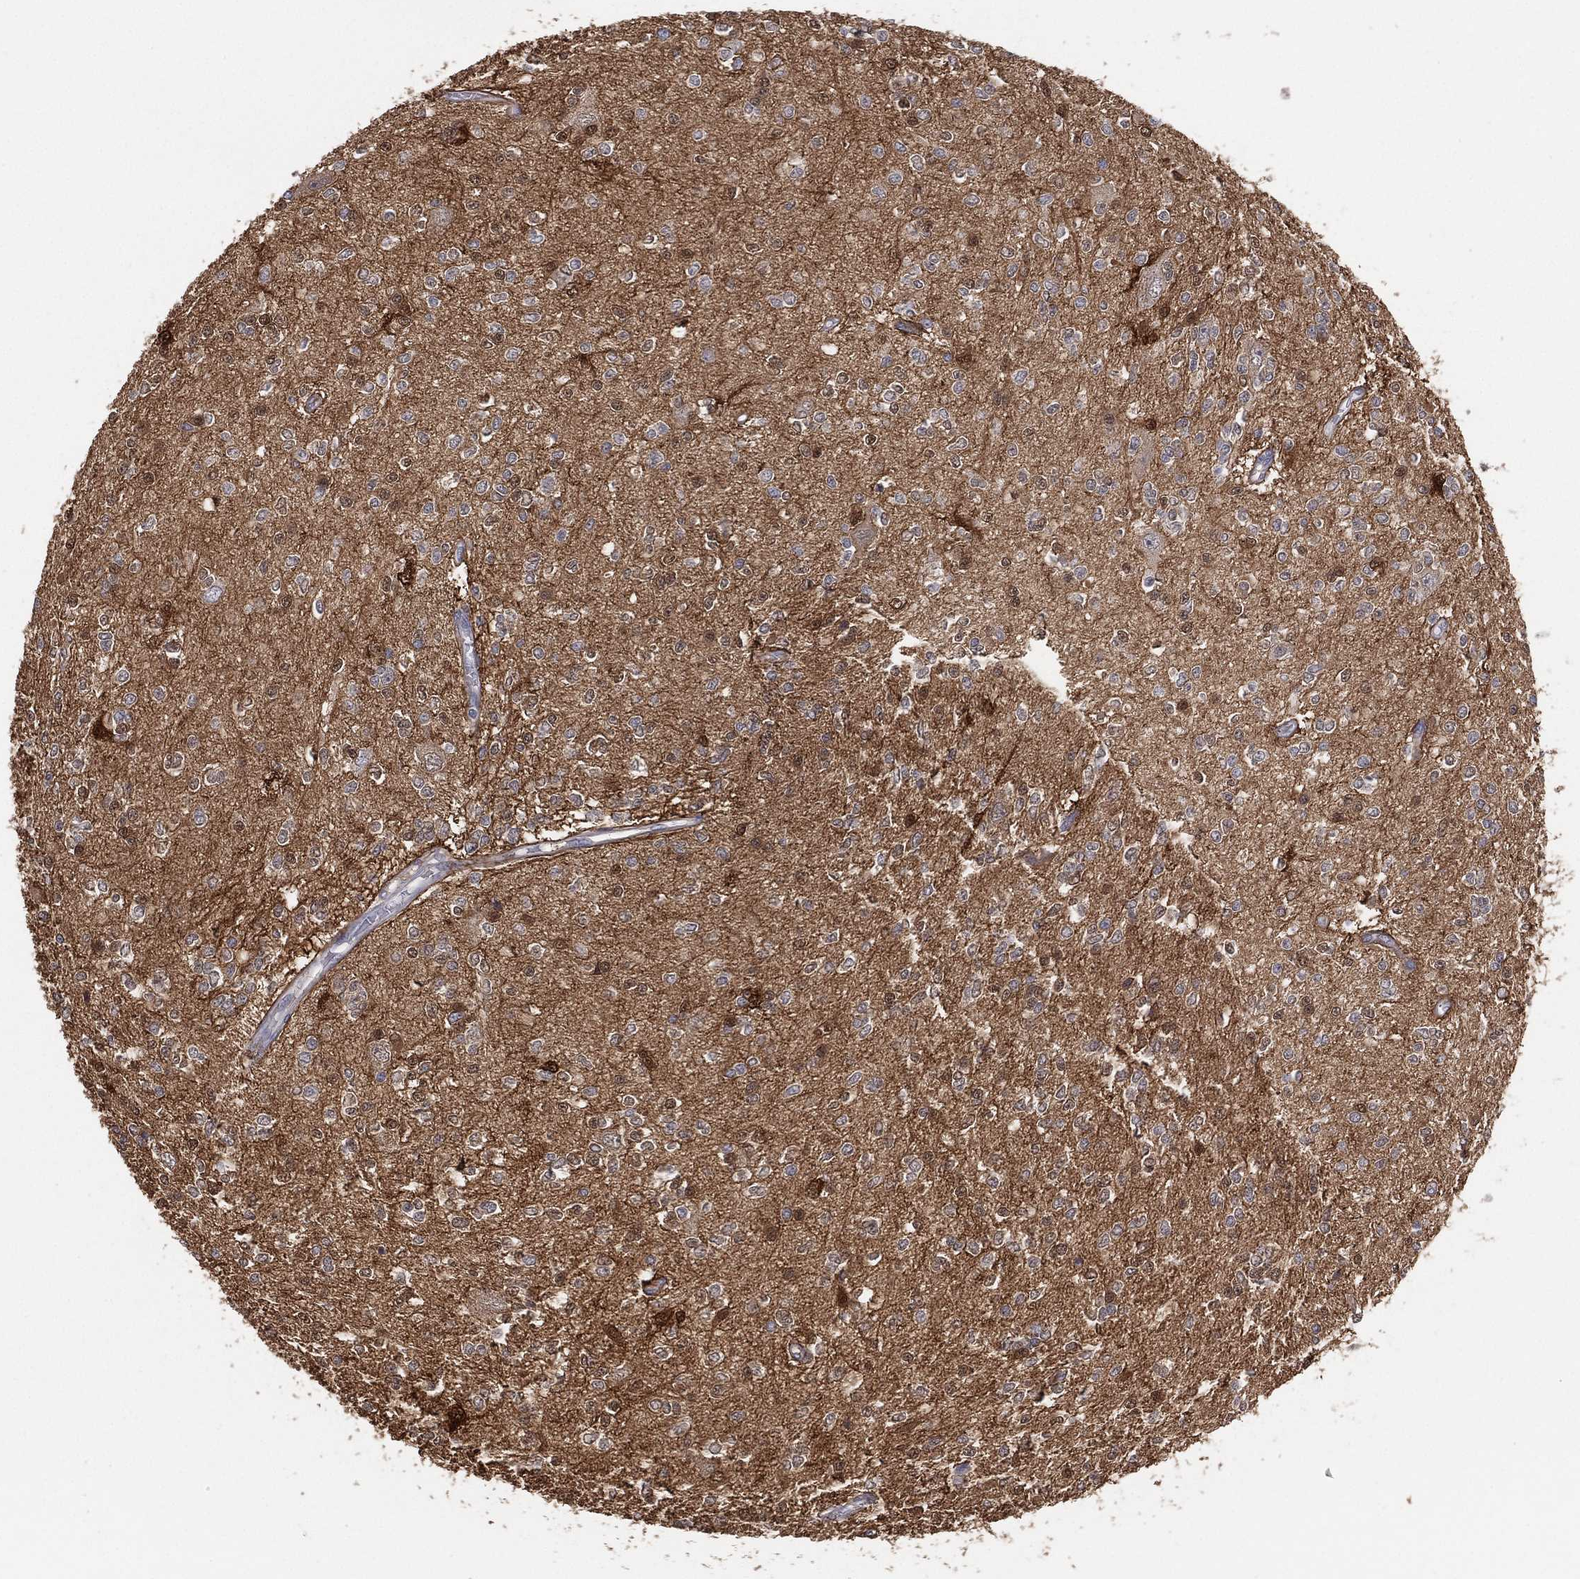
{"staining": {"intensity": "strong", "quantity": "<25%", "location": "cytoplasmic/membranous,nuclear"}, "tissue": "glioma", "cell_type": "Tumor cells", "image_type": "cancer", "snomed": [{"axis": "morphology", "description": "Glioma, malignant, Low grade"}, {"axis": "topography", "description": "Brain"}], "caption": "Immunohistochemical staining of human glioma displays medium levels of strong cytoplasmic/membranous and nuclear protein staining in approximately <25% of tumor cells.", "gene": "DDAH1", "patient": {"sex": "male", "age": 67}}